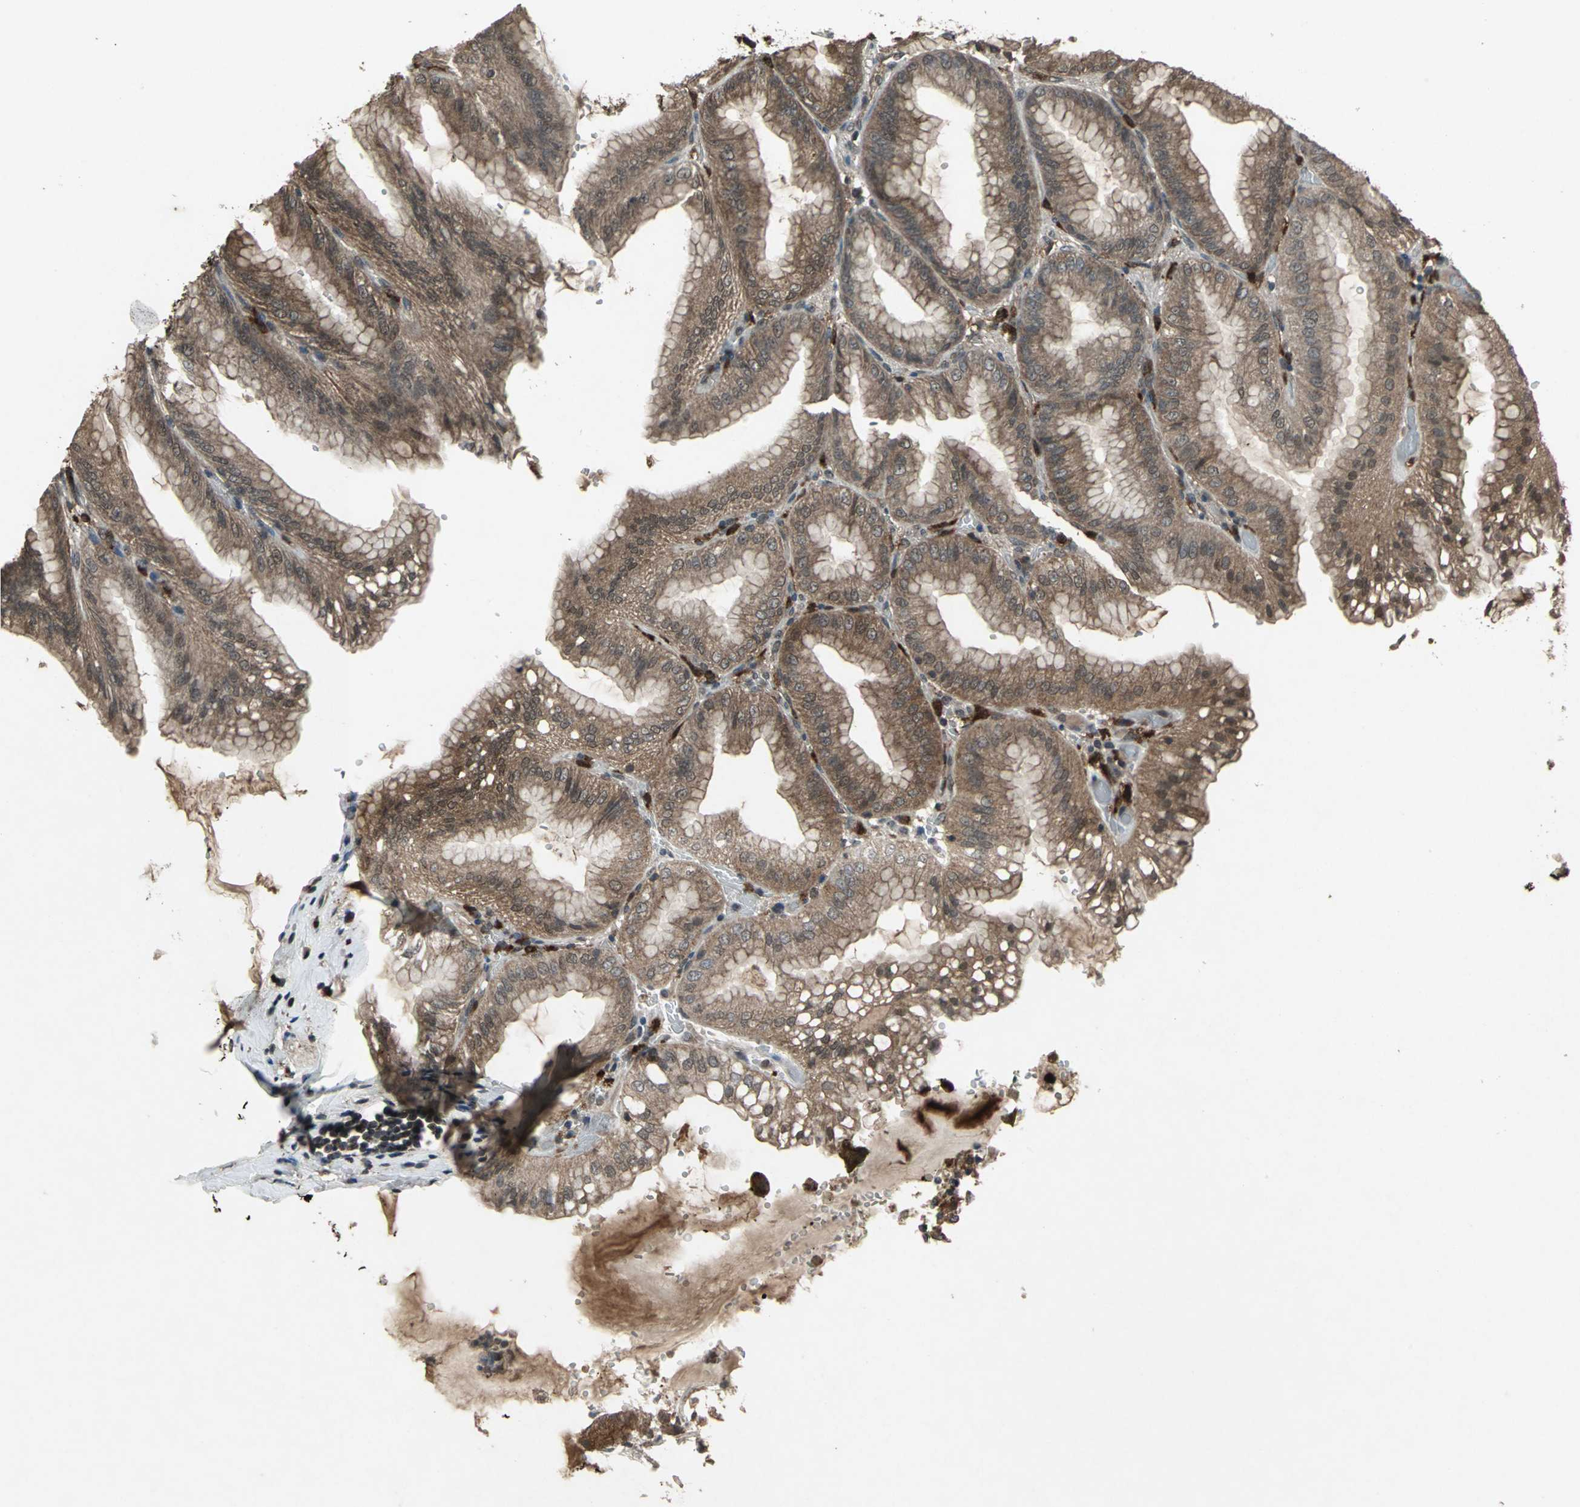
{"staining": {"intensity": "strong", "quantity": ">75%", "location": "cytoplasmic/membranous"}, "tissue": "stomach", "cell_type": "Glandular cells", "image_type": "normal", "snomed": [{"axis": "morphology", "description": "Normal tissue, NOS"}, {"axis": "topography", "description": "Stomach, lower"}], "caption": "The immunohistochemical stain shows strong cytoplasmic/membranous expression in glandular cells of benign stomach.", "gene": "PYCARD", "patient": {"sex": "male", "age": 71}}